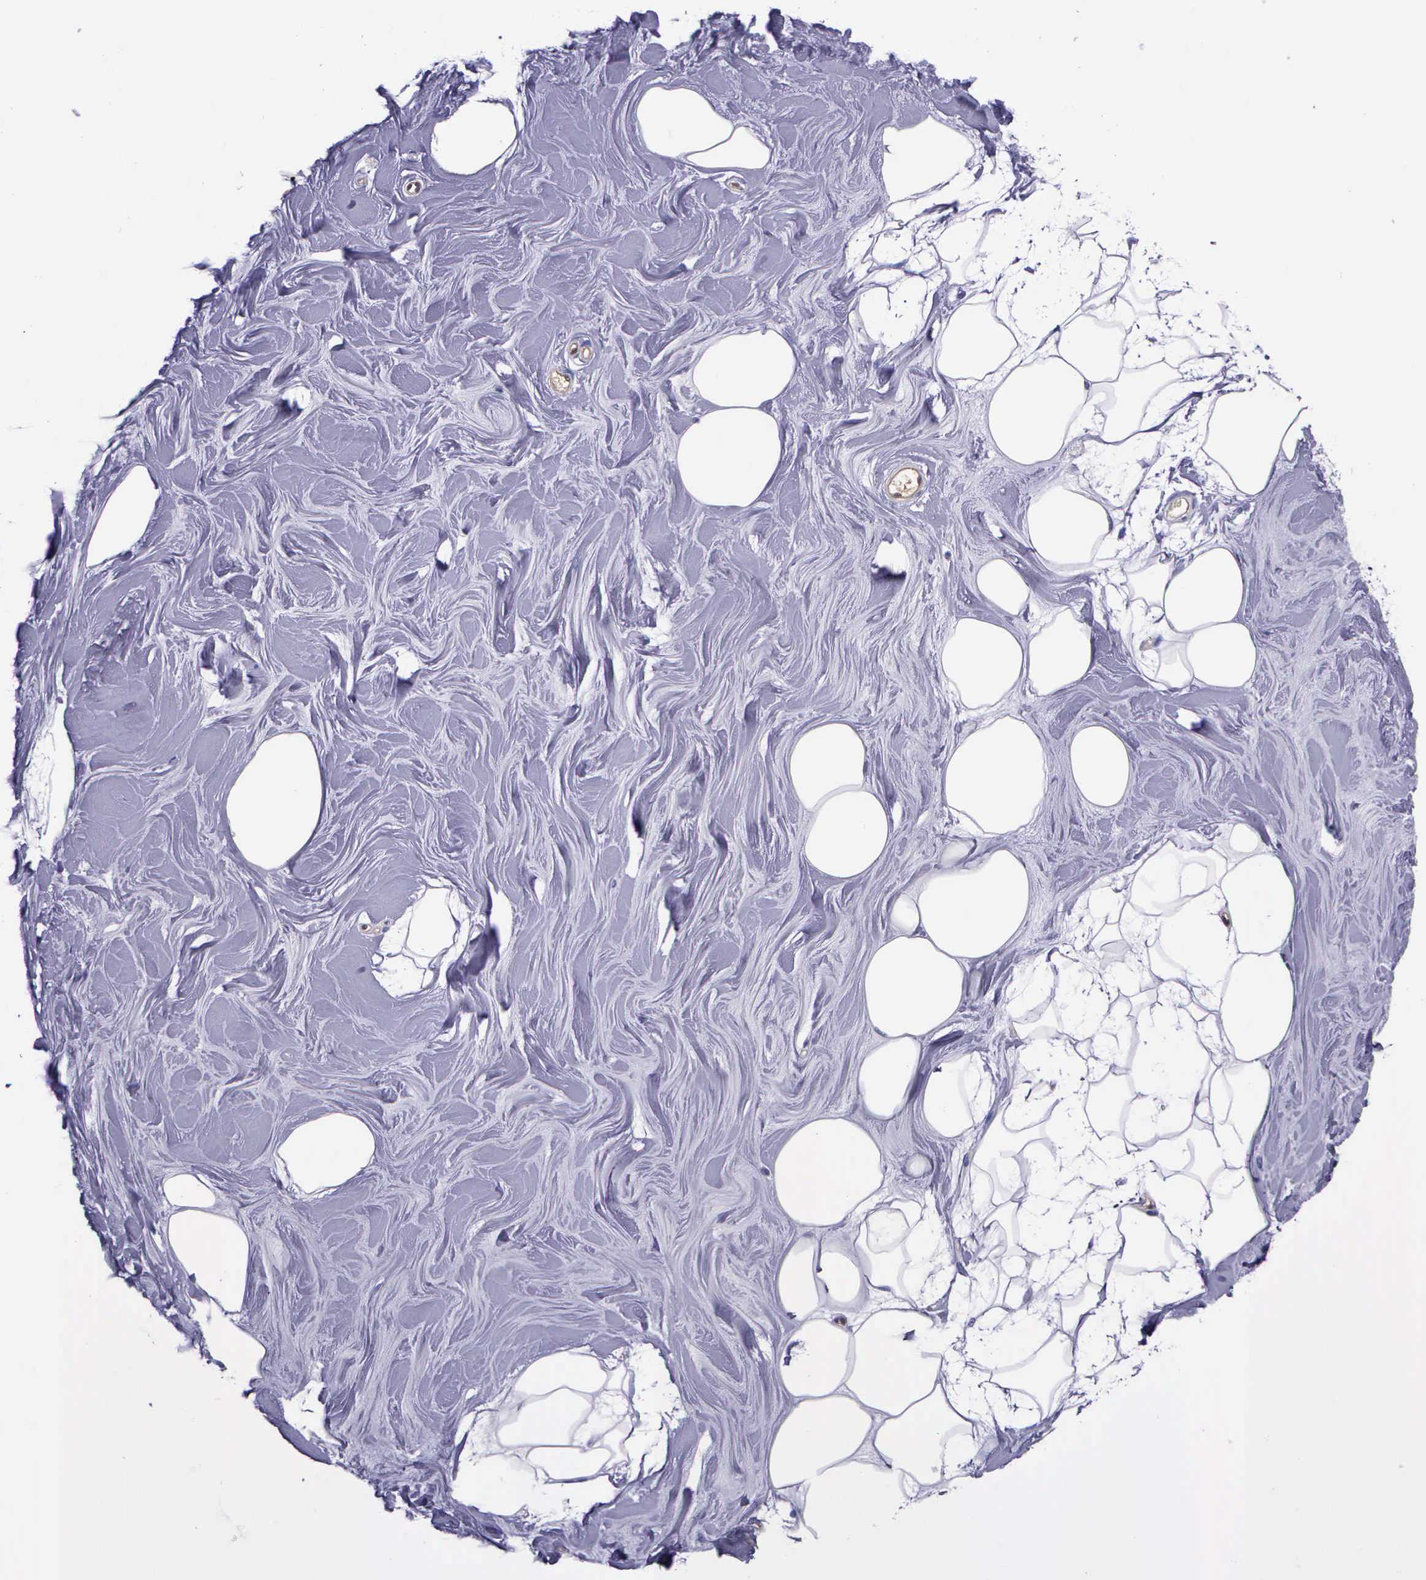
{"staining": {"intensity": "negative", "quantity": "none", "location": "none"}, "tissue": "adipose tissue", "cell_type": "Adipocytes", "image_type": "normal", "snomed": [{"axis": "morphology", "description": "Normal tissue, NOS"}, {"axis": "topography", "description": "Breast"}], "caption": "High power microscopy image of an IHC histopathology image of normal adipose tissue, revealing no significant staining in adipocytes.", "gene": "GMPR2", "patient": {"sex": "female", "age": 44}}